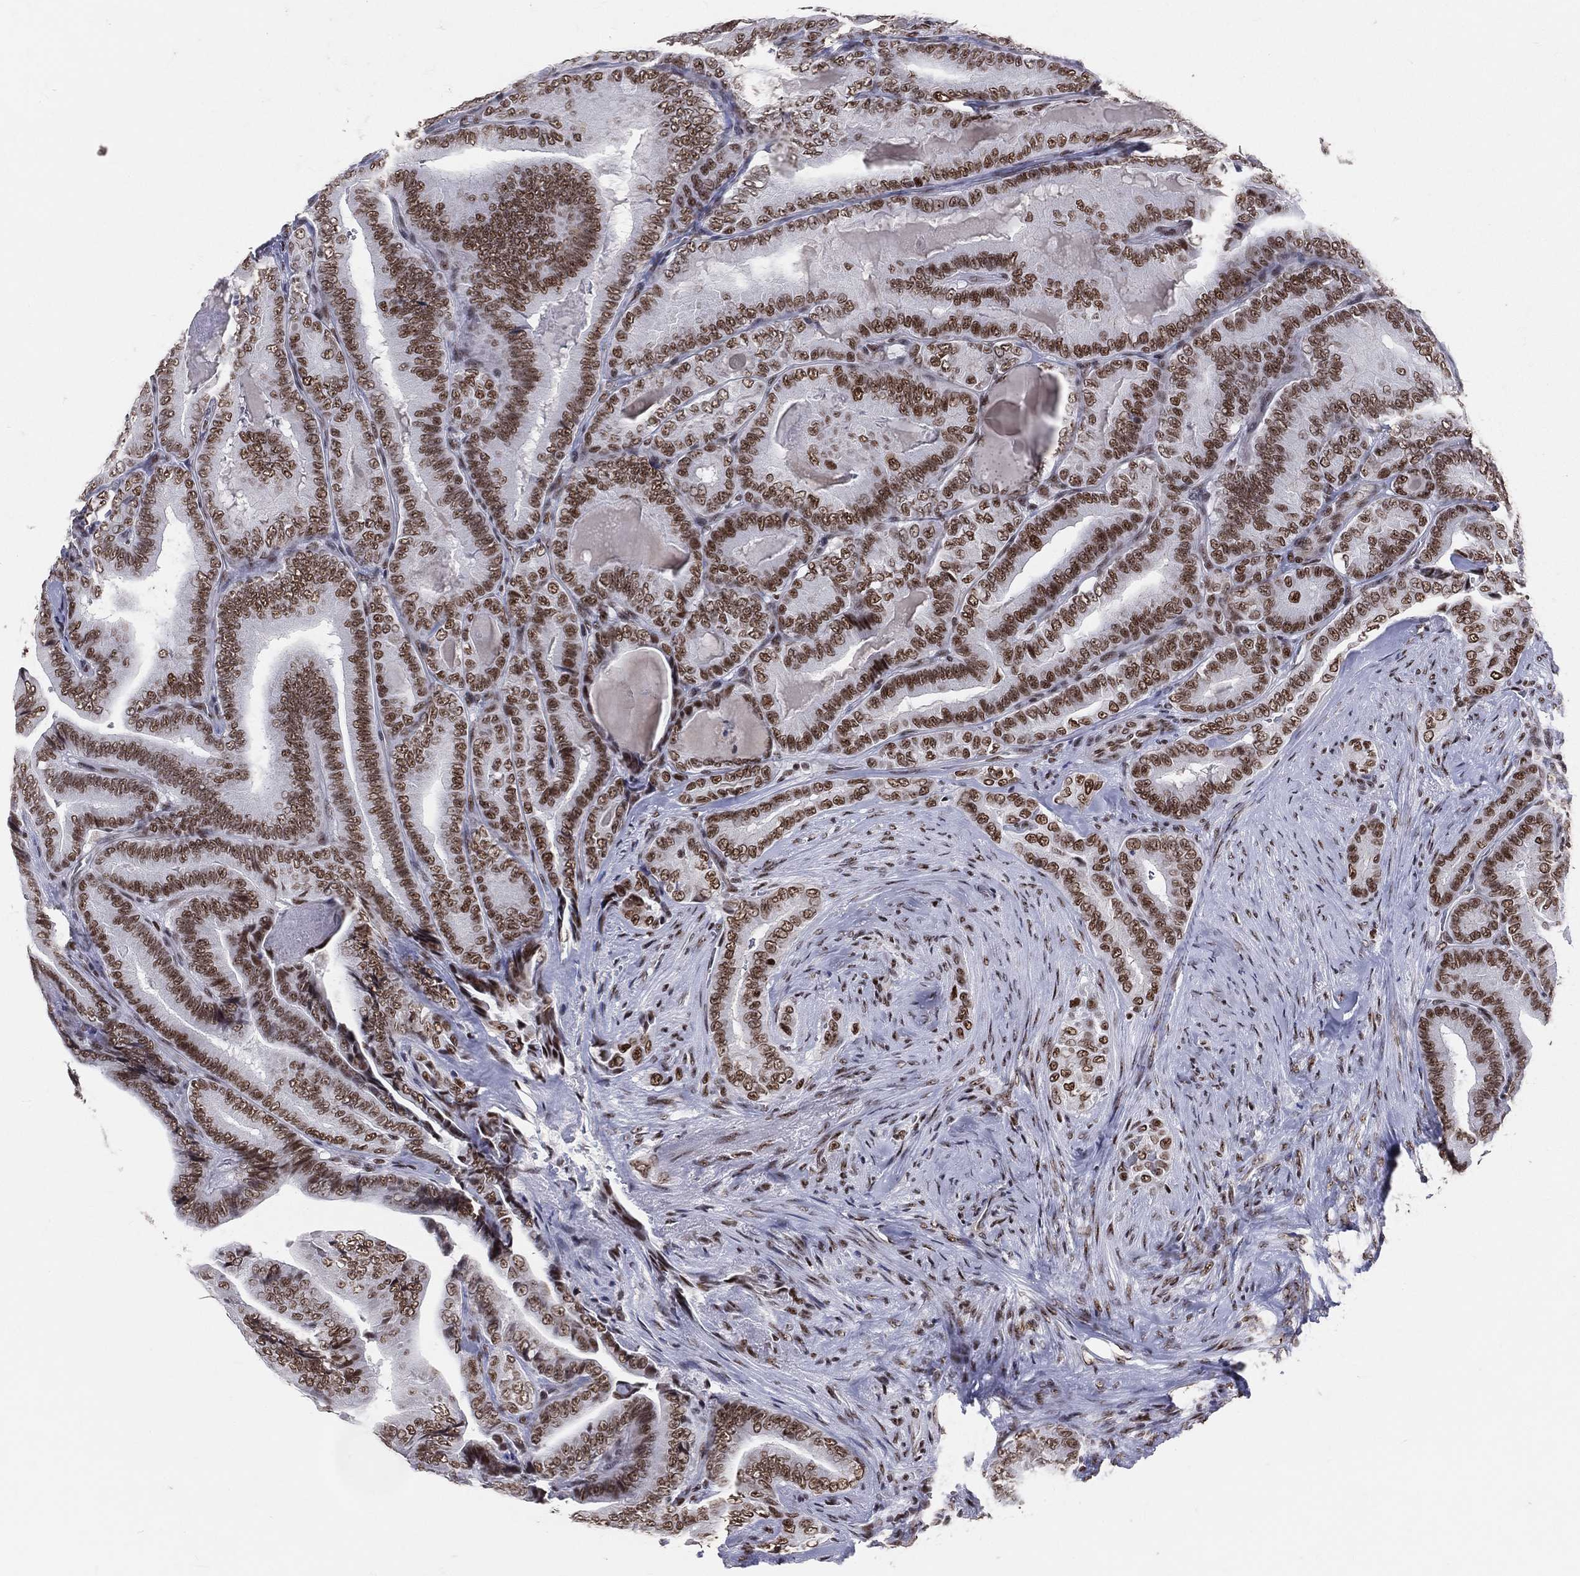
{"staining": {"intensity": "strong", "quantity": ">75%", "location": "nuclear"}, "tissue": "thyroid cancer", "cell_type": "Tumor cells", "image_type": "cancer", "snomed": [{"axis": "morphology", "description": "Papillary adenocarcinoma, NOS"}, {"axis": "topography", "description": "Thyroid gland"}], "caption": "Immunohistochemistry (IHC) (DAB (3,3'-diaminobenzidine)) staining of thyroid cancer (papillary adenocarcinoma) demonstrates strong nuclear protein staining in approximately >75% of tumor cells.", "gene": "CDK7", "patient": {"sex": "male", "age": 61}}